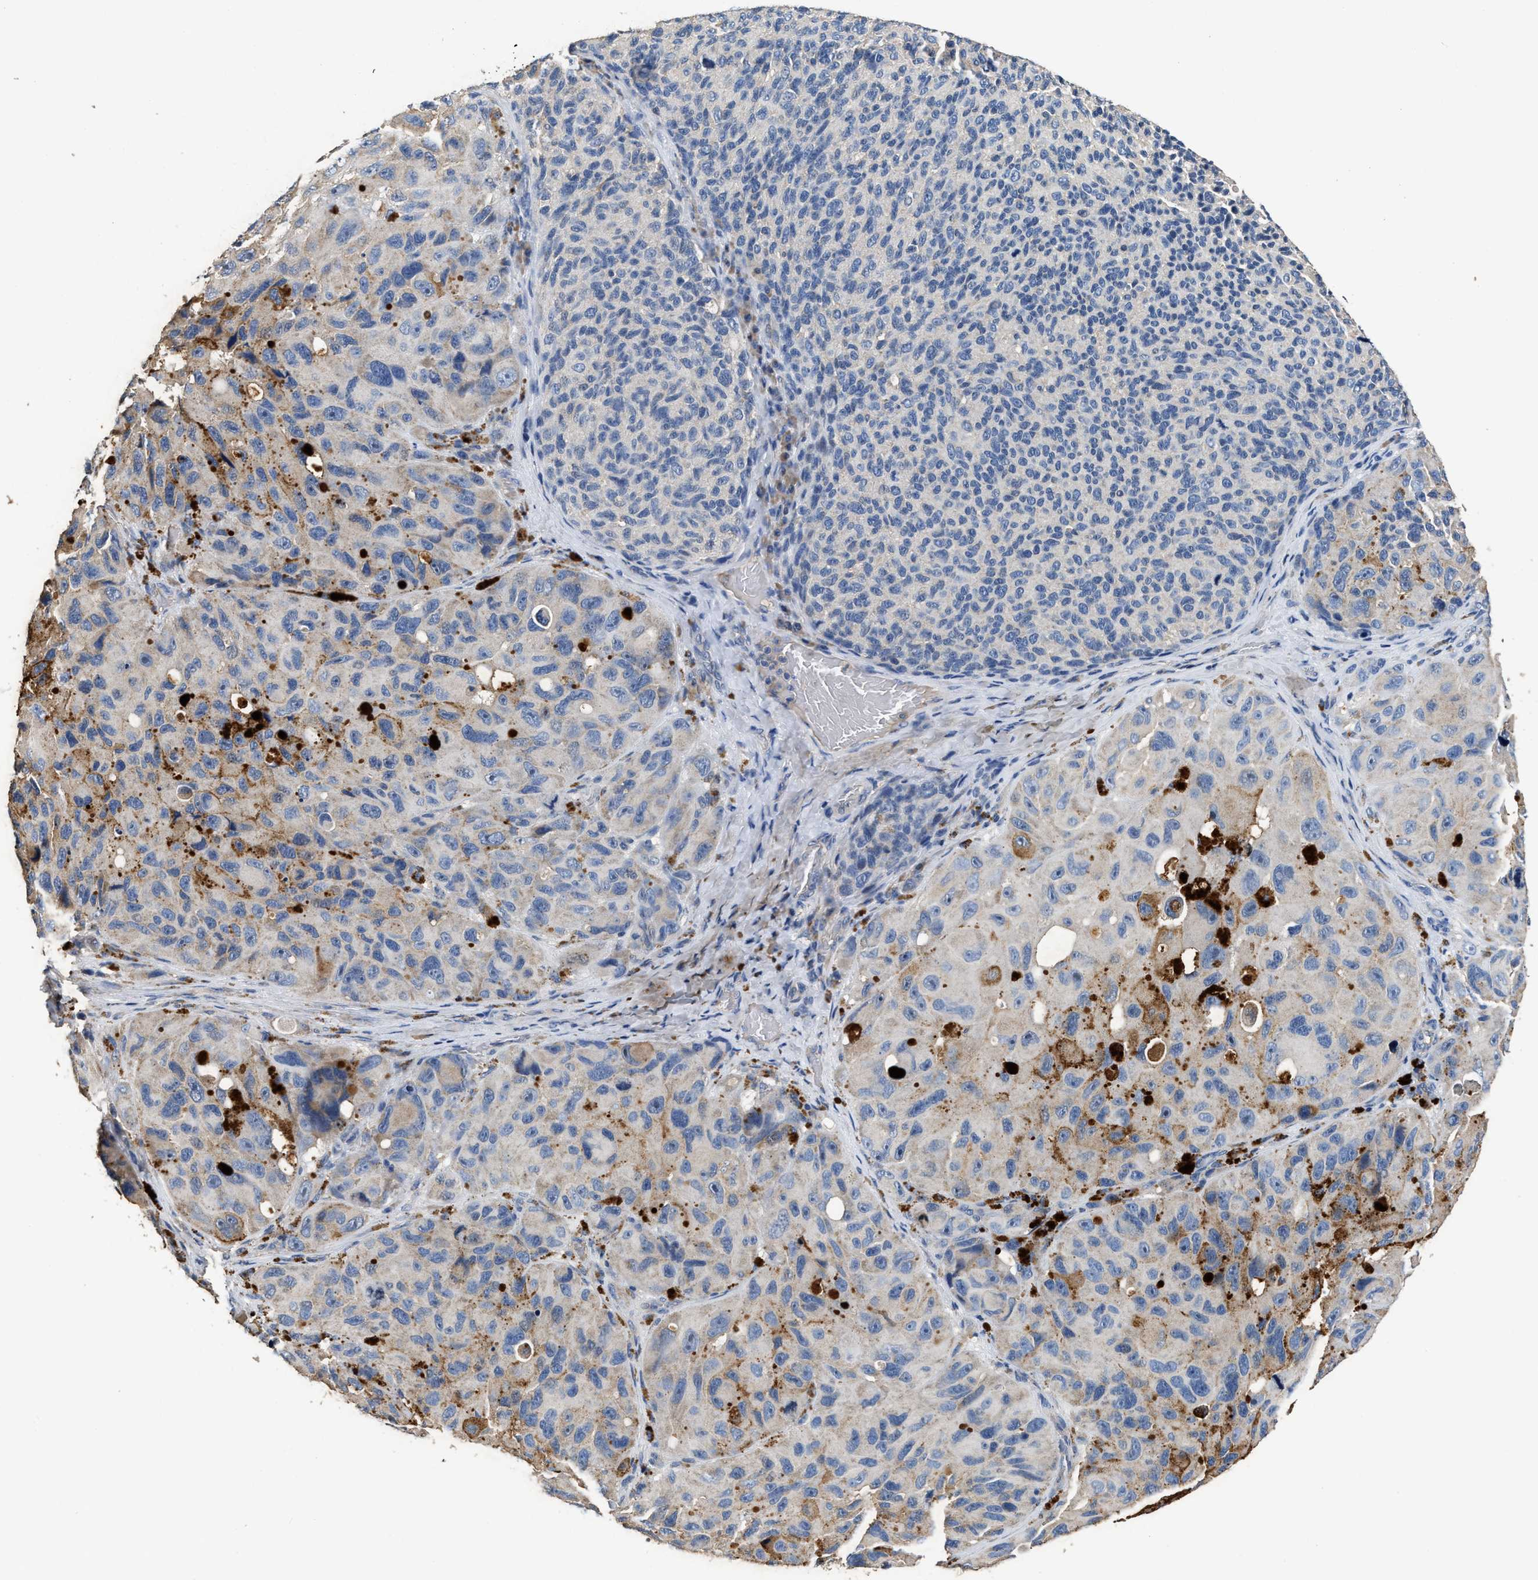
{"staining": {"intensity": "negative", "quantity": "none", "location": "none"}, "tissue": "melanoma", "cell_type": "Tumor cells", "image_type": "cancer", "snomed": [{"axis": "morphology", "description": "Malignant melanoma, NOS"}, {"axis": "topography", "description": "Skin"}], "caption": "Tumor cells are negative for brown protein staining in malignant melanoma.", "gene": "C3", "patient": {"sex": "female", "age": 73}}